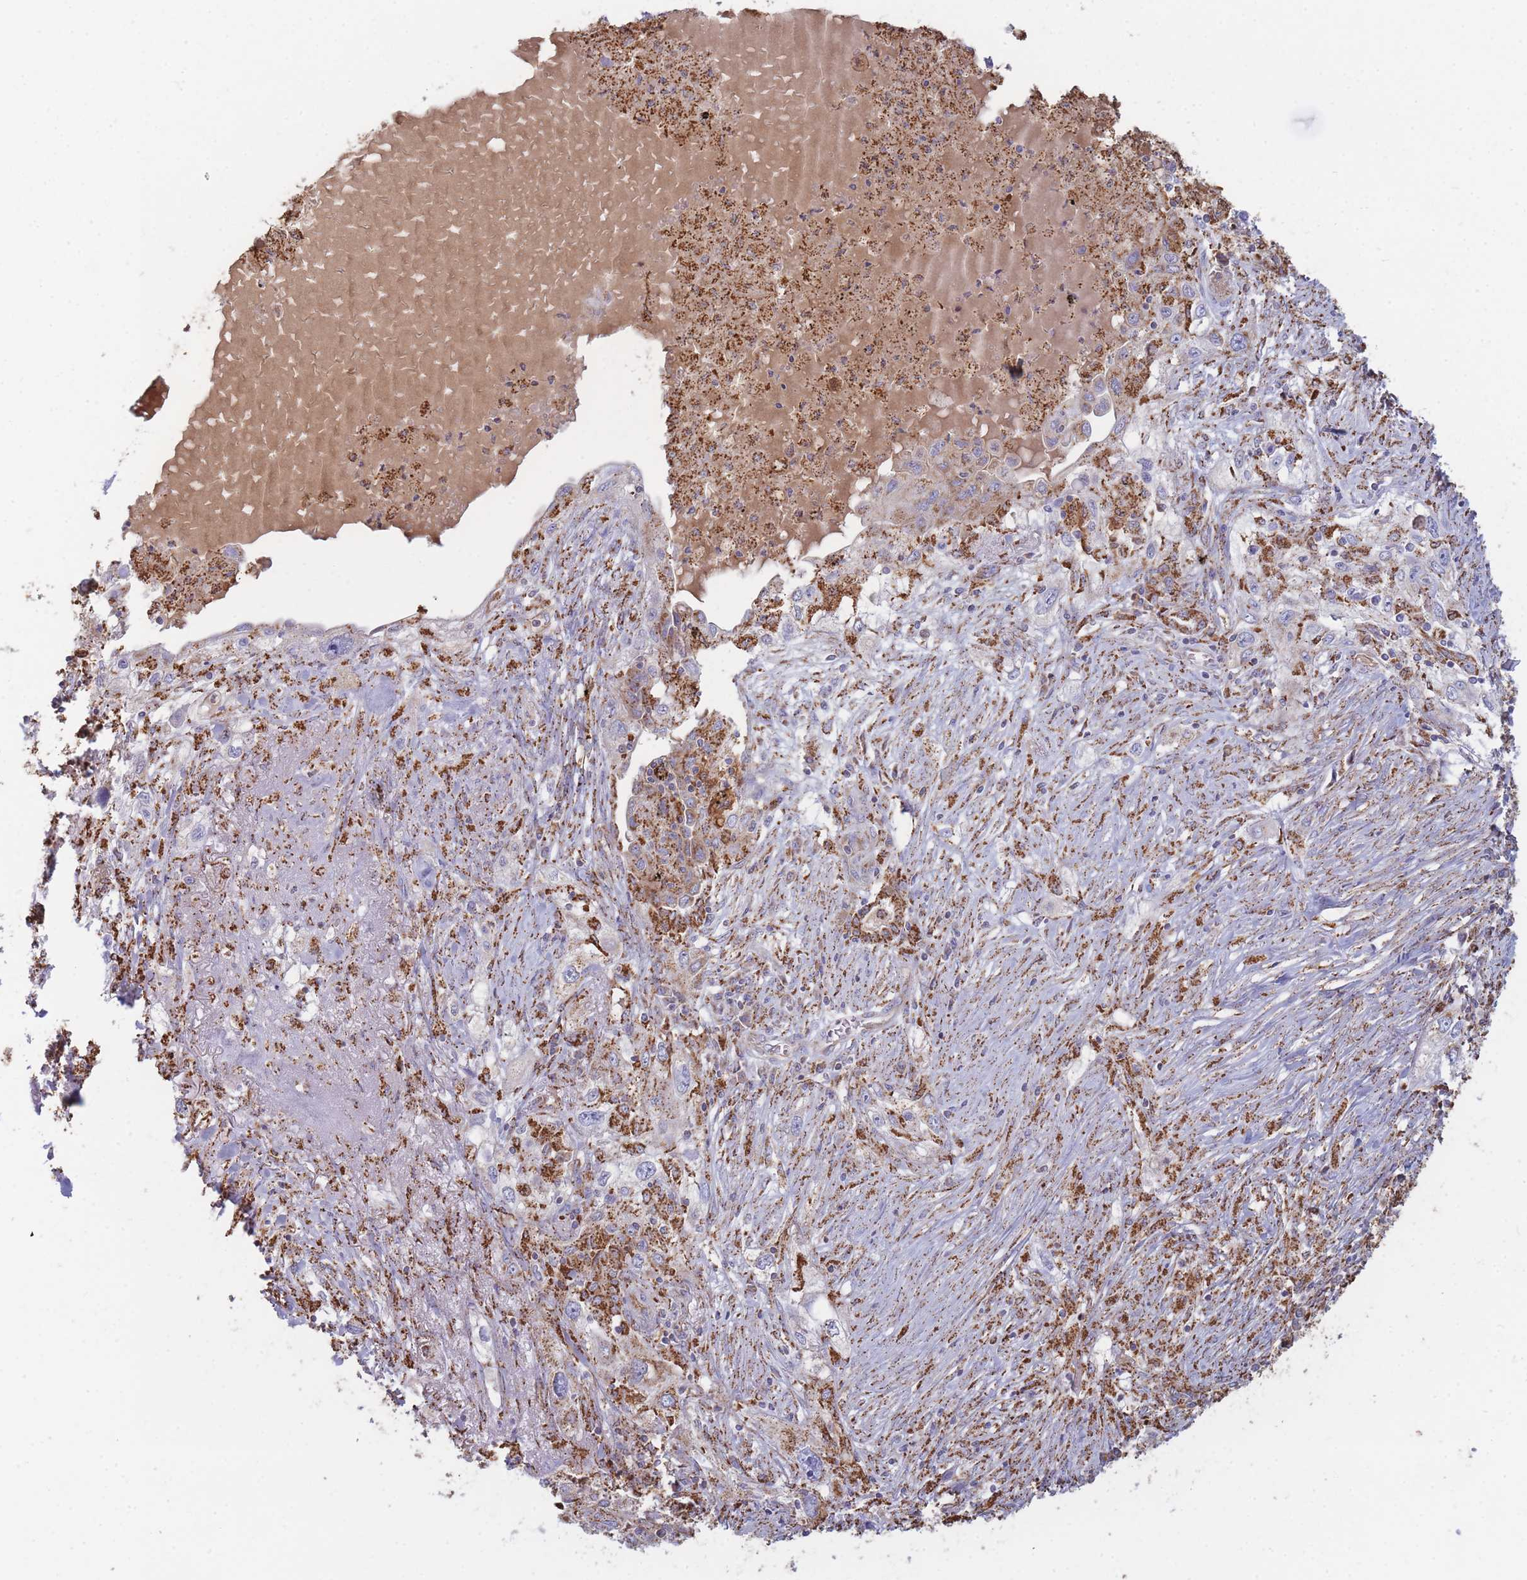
{"staining": {"intensity": "moderate", "quantity": "<25%", "location": "cytoplasmic/membranous"}, "tissue": "lung cancer", "cell_type": "Tumor cells", "image_type": "cancer", "snomed": [{"axis": "morphology", "description": "Squamous cell carcinoma, NOS"}, {"axis": "topography", "description": "Lung"}], "caption": "A micrograph showing moderate cytoplasmic/membranous staining in about <25% of tumor cells in lung squamous cell carcinoma, as visualized by brown immunohistochemical staining.", "gene": "MRPL17", "patient": {"sex": "female", "age": 69}}